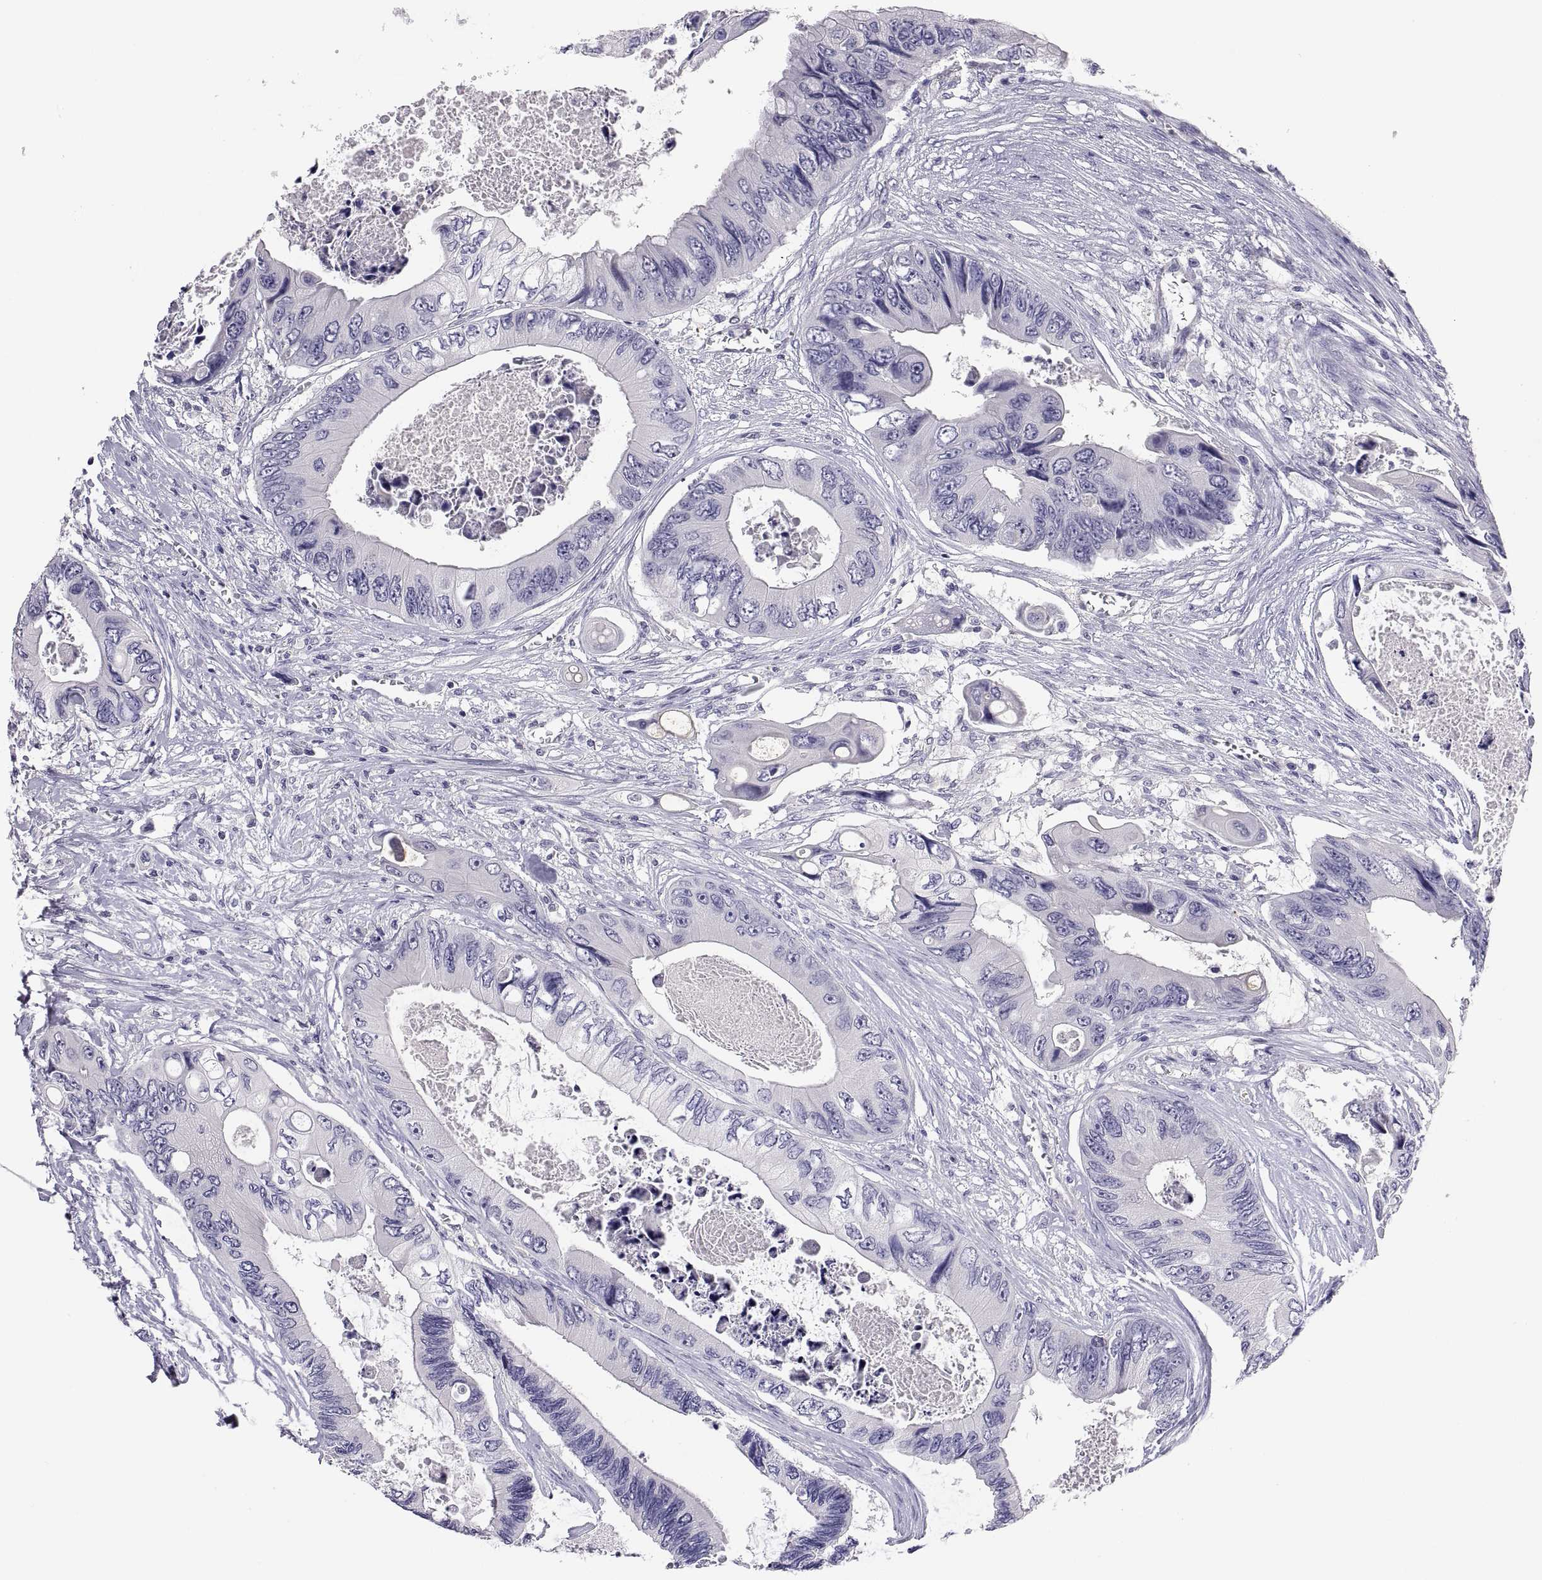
{"staining": {"intensity": "negative", "quantity": "none", "location": "none"}, "tissue": "colorectal cancer", "cell_type": "Tumor cells", "image_type": "cancer", "snomed": [{"axis": "morphology", "description": "Adenocarcinoma, NOS"}, {"axis": "topography", "description": "Rectum"}], "caption": "Tumor cells show no significant protein expression in colorectal cancer. (DAB immunohistochemistry visualized using brightfield microscopy, high magnification).", "gene": "STRC", "patient": {"sex": "male", "age": 63}}